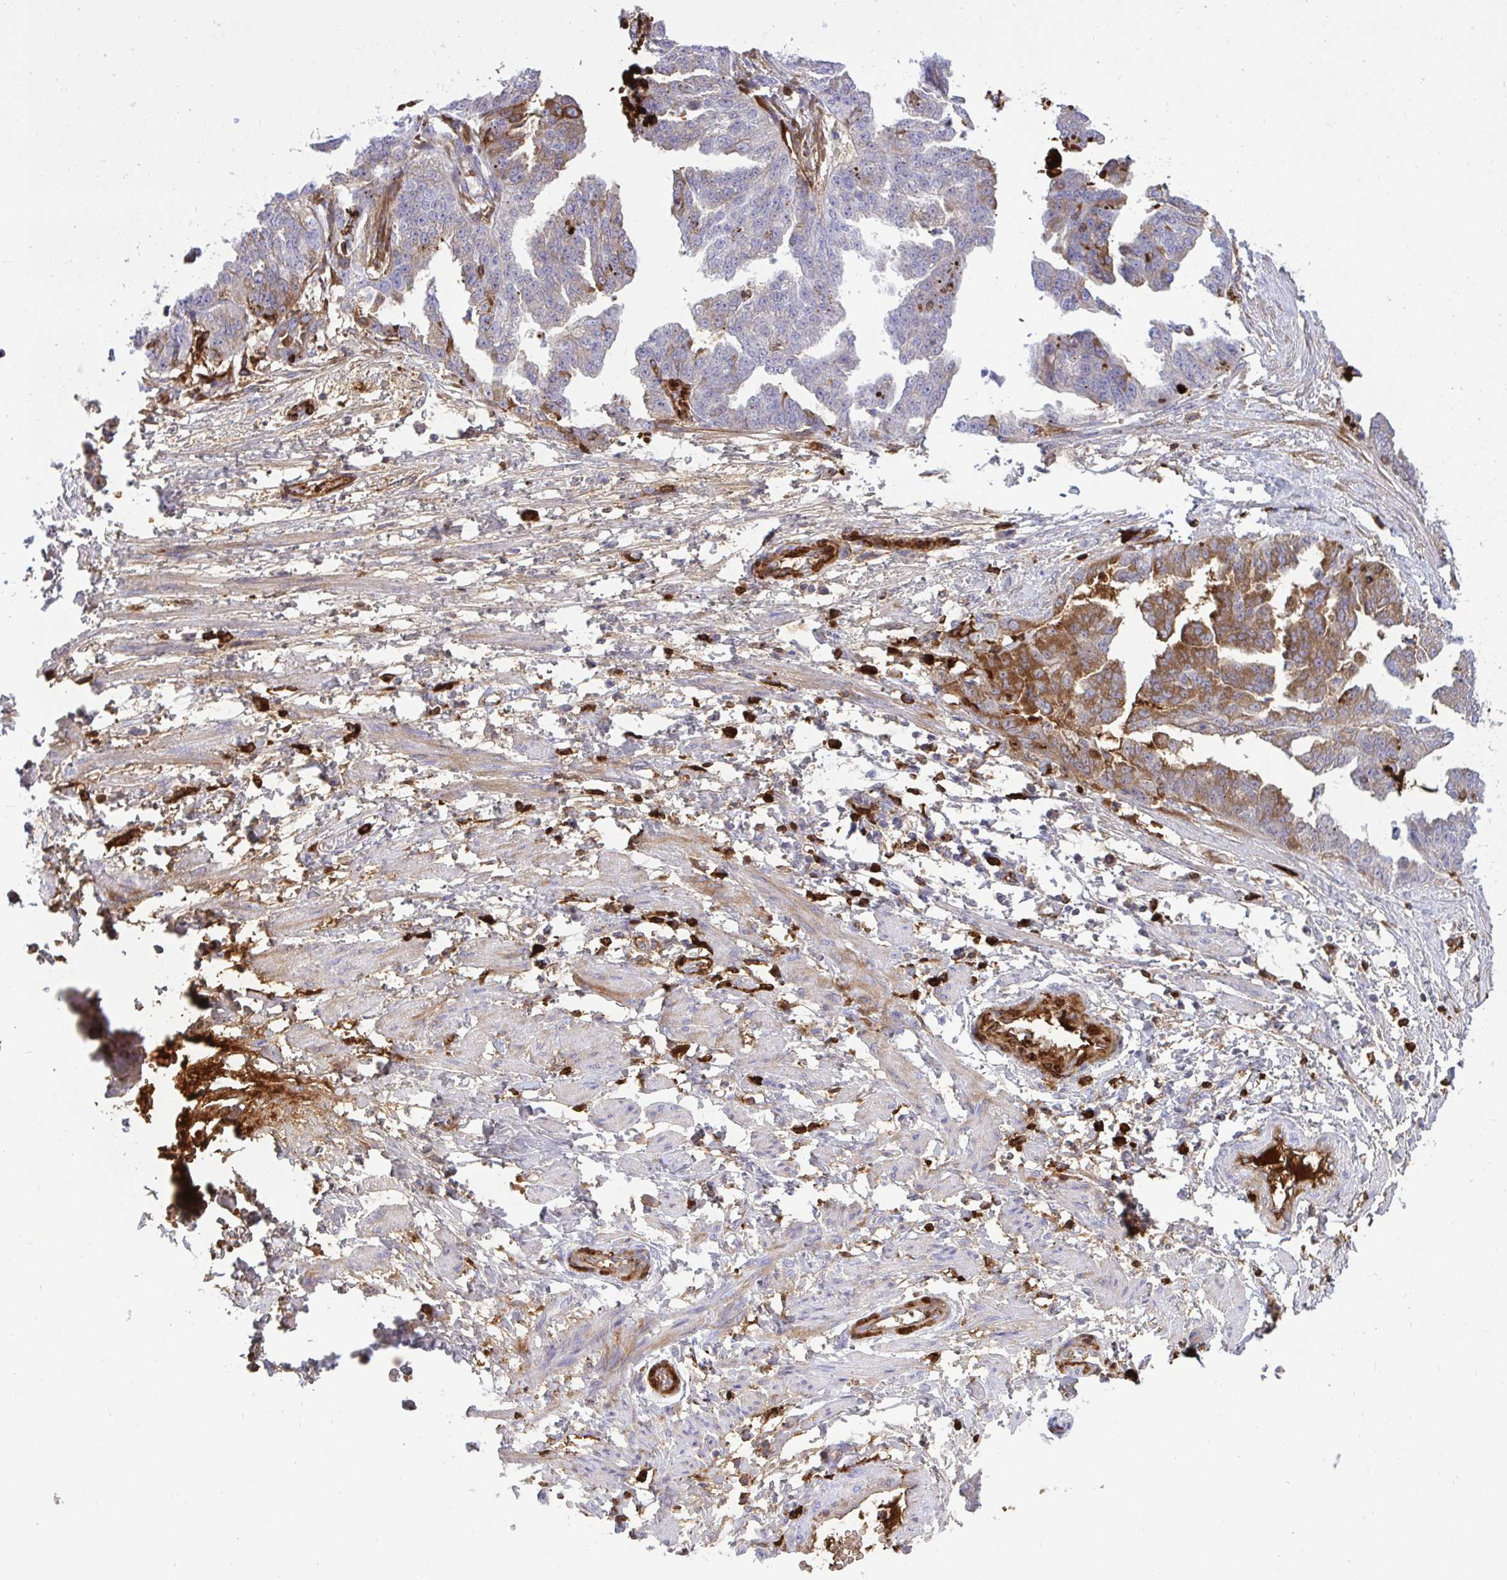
{"staining": {"intensity": "moderate", "quantity": "<25%", "location": "cytoplasmic/membranous"}, "tissue": "ovarian cancer", "cell_type": "Tumor cells", "image_type": "cancer", "snomed": [{"axis": "morphology", "description": "Cystadenocarcinoma, serous, NOS"}, {"axis": "topography", "description": "Ovary"}], "caption": "Protein staining exhibits moderate cytoplasmic/membranous expression in approximately <25% of tumor cells in ovarian cancer (serous cystadenocarcinoma).", "gene": "F2", "patient": {"sex": "female", "age": 58}}